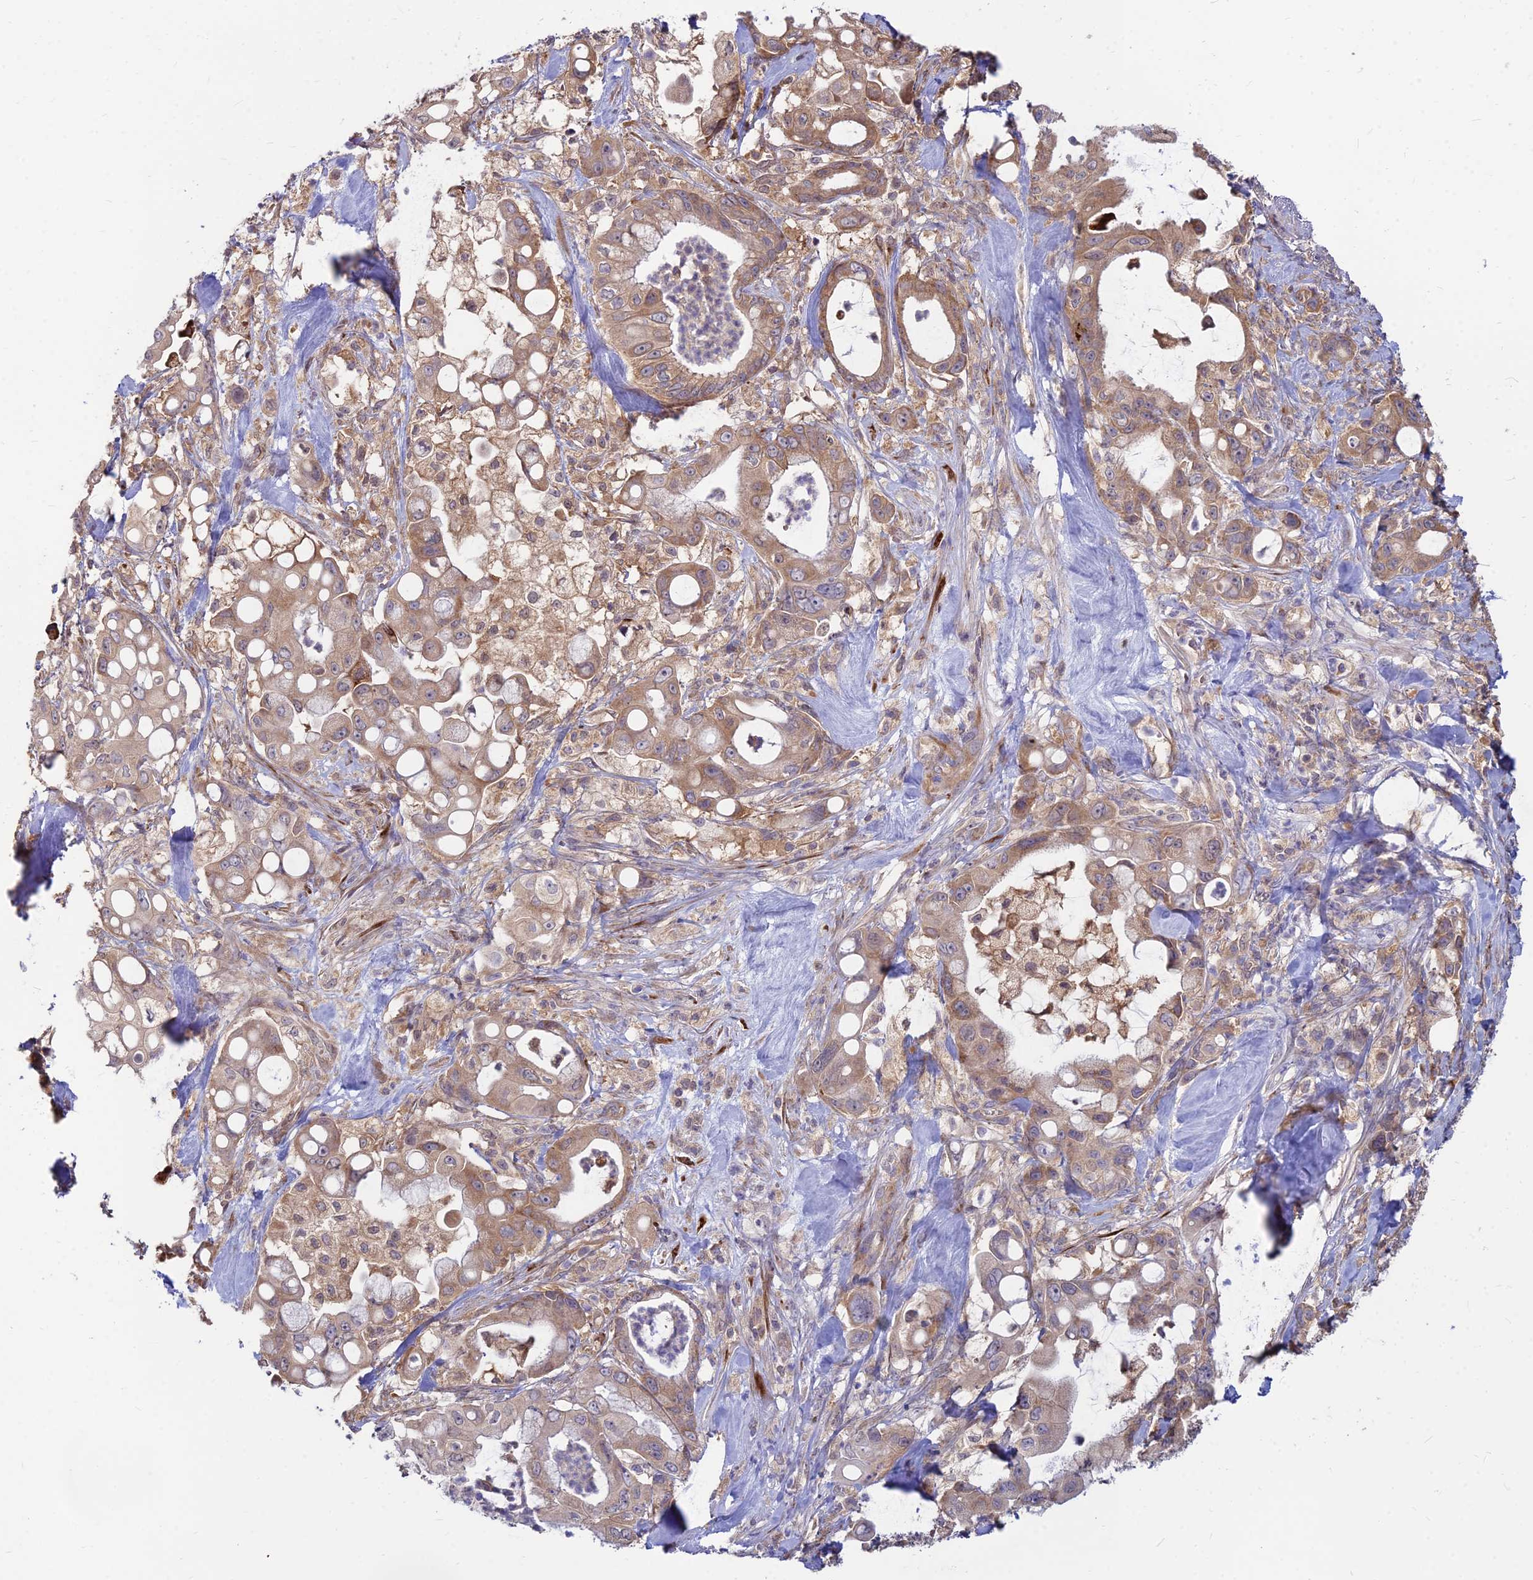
{"staining": {"intensity": "moderate", "quantity": ">75%", "location": "cytoplasmic/membranous"}, "tissue": "pancreatic cancer", "cell_type": "Tumor cells", "image_type": "cancer", "snomed": [{"axis": "morphology", "description": "Adenocarcinoma, NOS"}, {"axis": "topography", "description": "Pancreas"}], "caption": "Immunohistochemical staining of human pancreatic cancer demonstrates medium levels of moderate cytoplasmic/membranous staining in about >75% of tumor cells.", "gene": "CCT6B", "patient": {"sex": "male", "age": 68}}